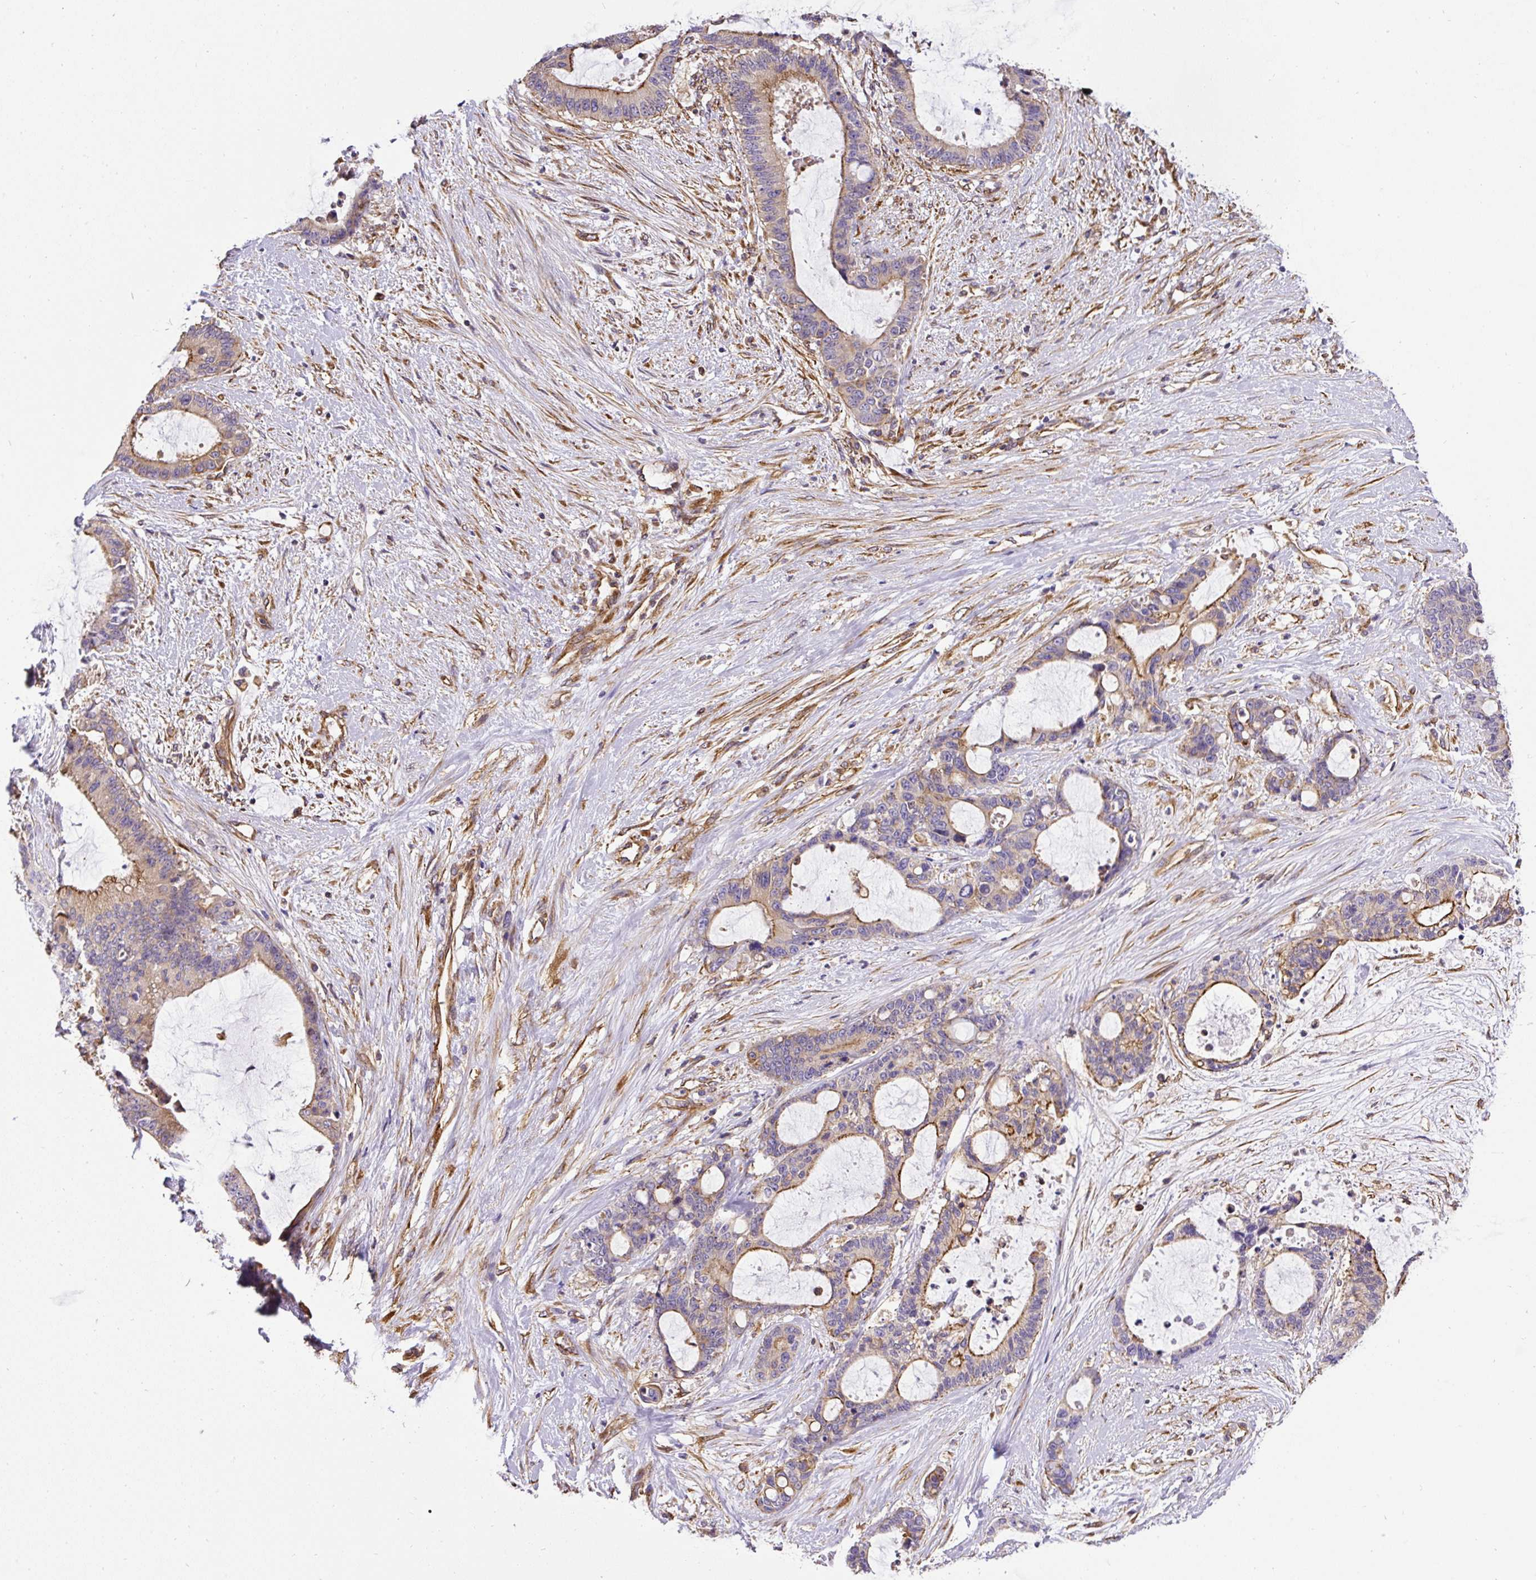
{"staining": {"intensity": "moderate", "quantity": "25%-75%", "location": "cytoplasmic/membranous"}, "tissue": "liver cancer", "cell_type": "Tumor cells", "image_type": "cancer", "snomed": [{"axis": "morphology", "description": "Normal tissue, NOS"}, {"axis": "morphology", "description": "Cholangiocarcinoma"}, {"axis": "topography", "description": "Liver"}, {"axis": "topography", "description": "Peripheral nerve tissue"}], "caption": "The immunohistochemical stain labels moderate cytoplasmic/membranous positivity in tumor cells of liver cancer tissue.", "gene": "DCTN1", "patient": {"sex": "female", "age": 73}}